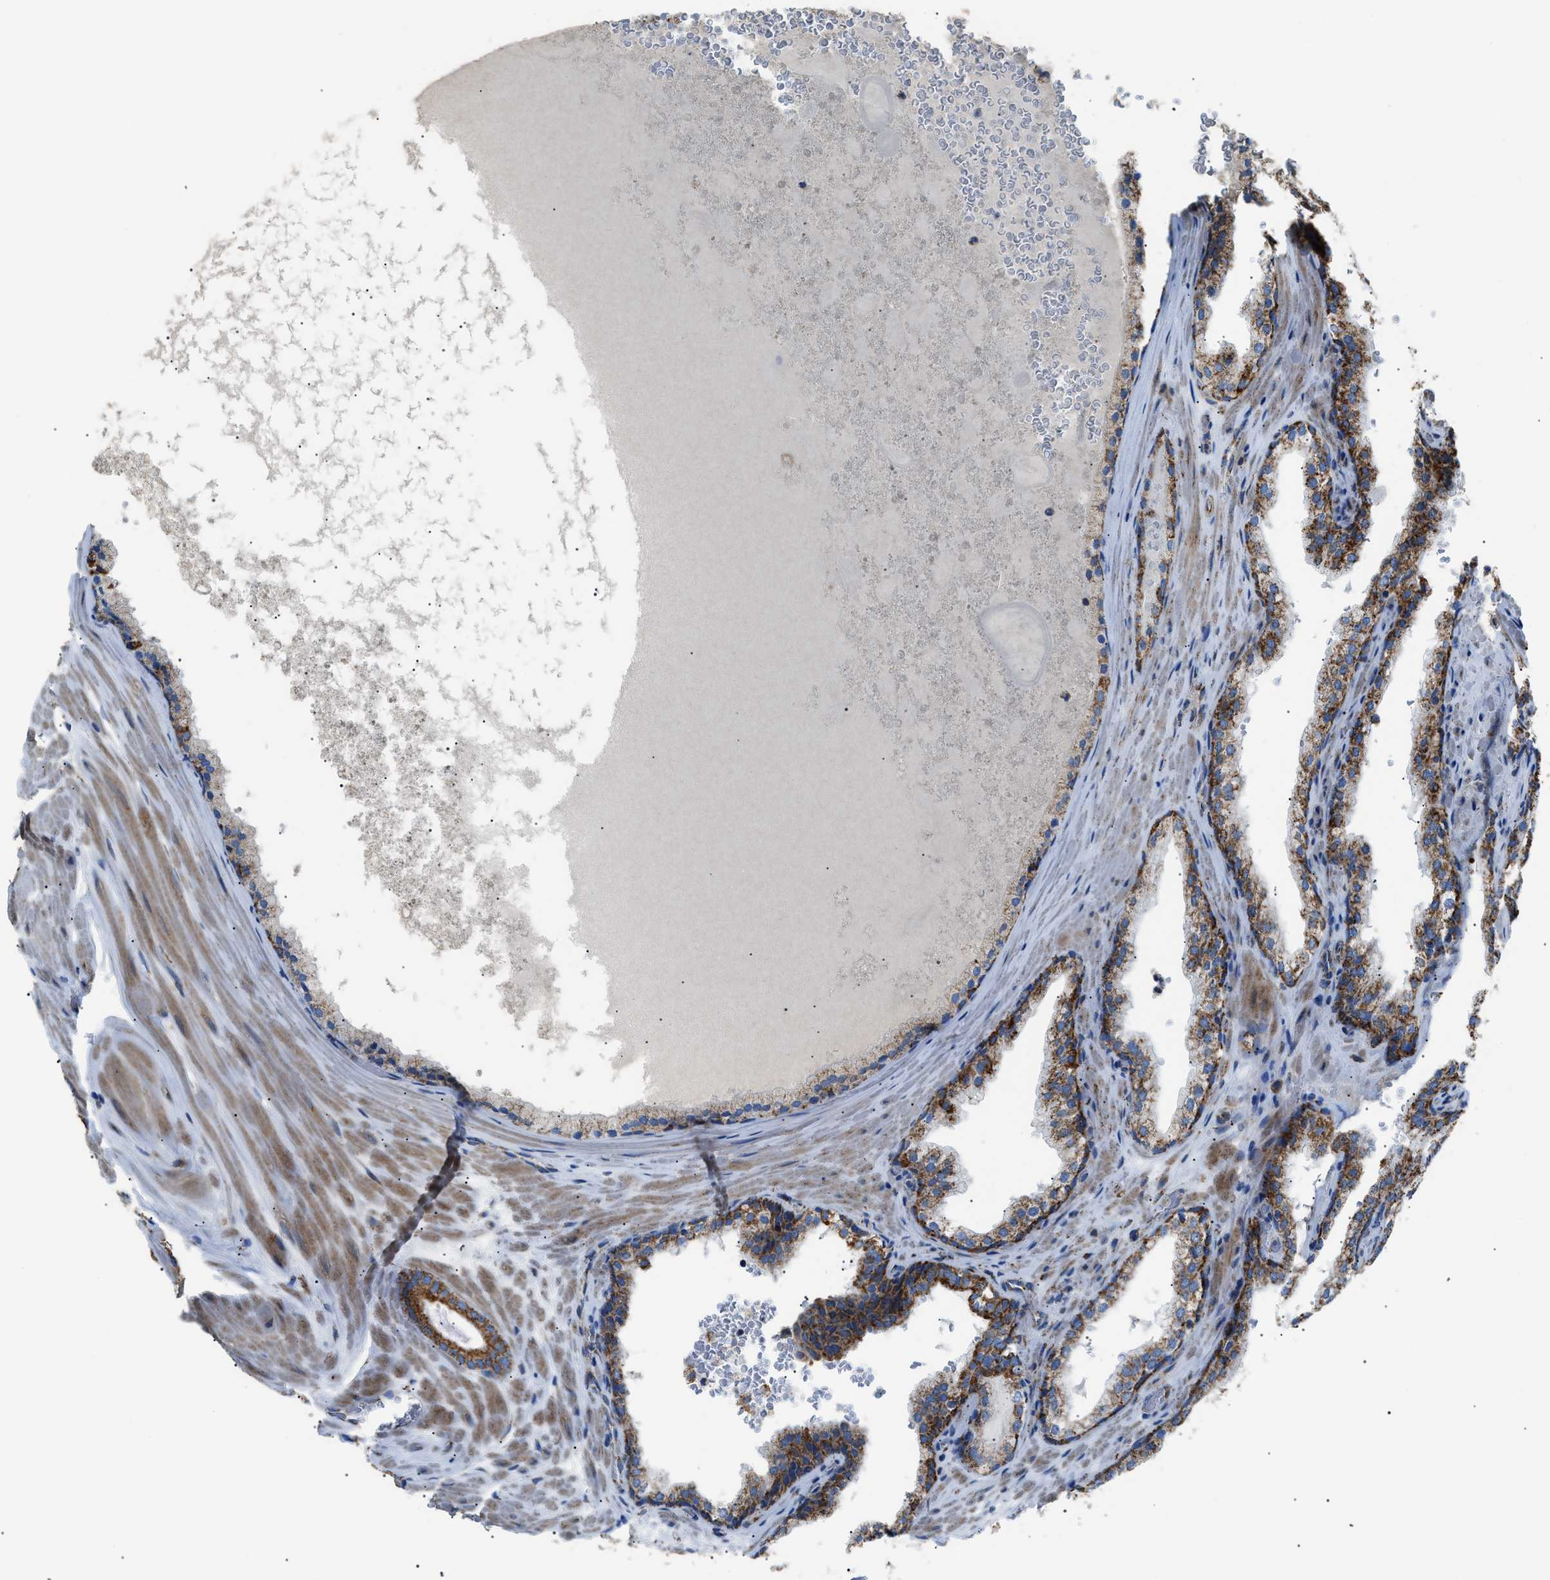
{"staining": {"intensity": "strong", "quantity": ">75%", "location": "cytoplasmic/membranous"}, "tissue": "prostate cancer", "cell_type": "Tumor cells", "image_type": "cancer", "snomed": [{"axis": "morphology", "description": "Adenocarcinoma, High grade"}, {"axis": "topography", "description": "Prostate"}], "caption": "Prostate adenocarcinoma (high-grade) tissue shows strong cytoplasmic/membranous expression in about >75% of tumor cells, visualized by immunohistochemistry.", "gene": "PHB2", "patient": {"sex": "male", "age": 60}}